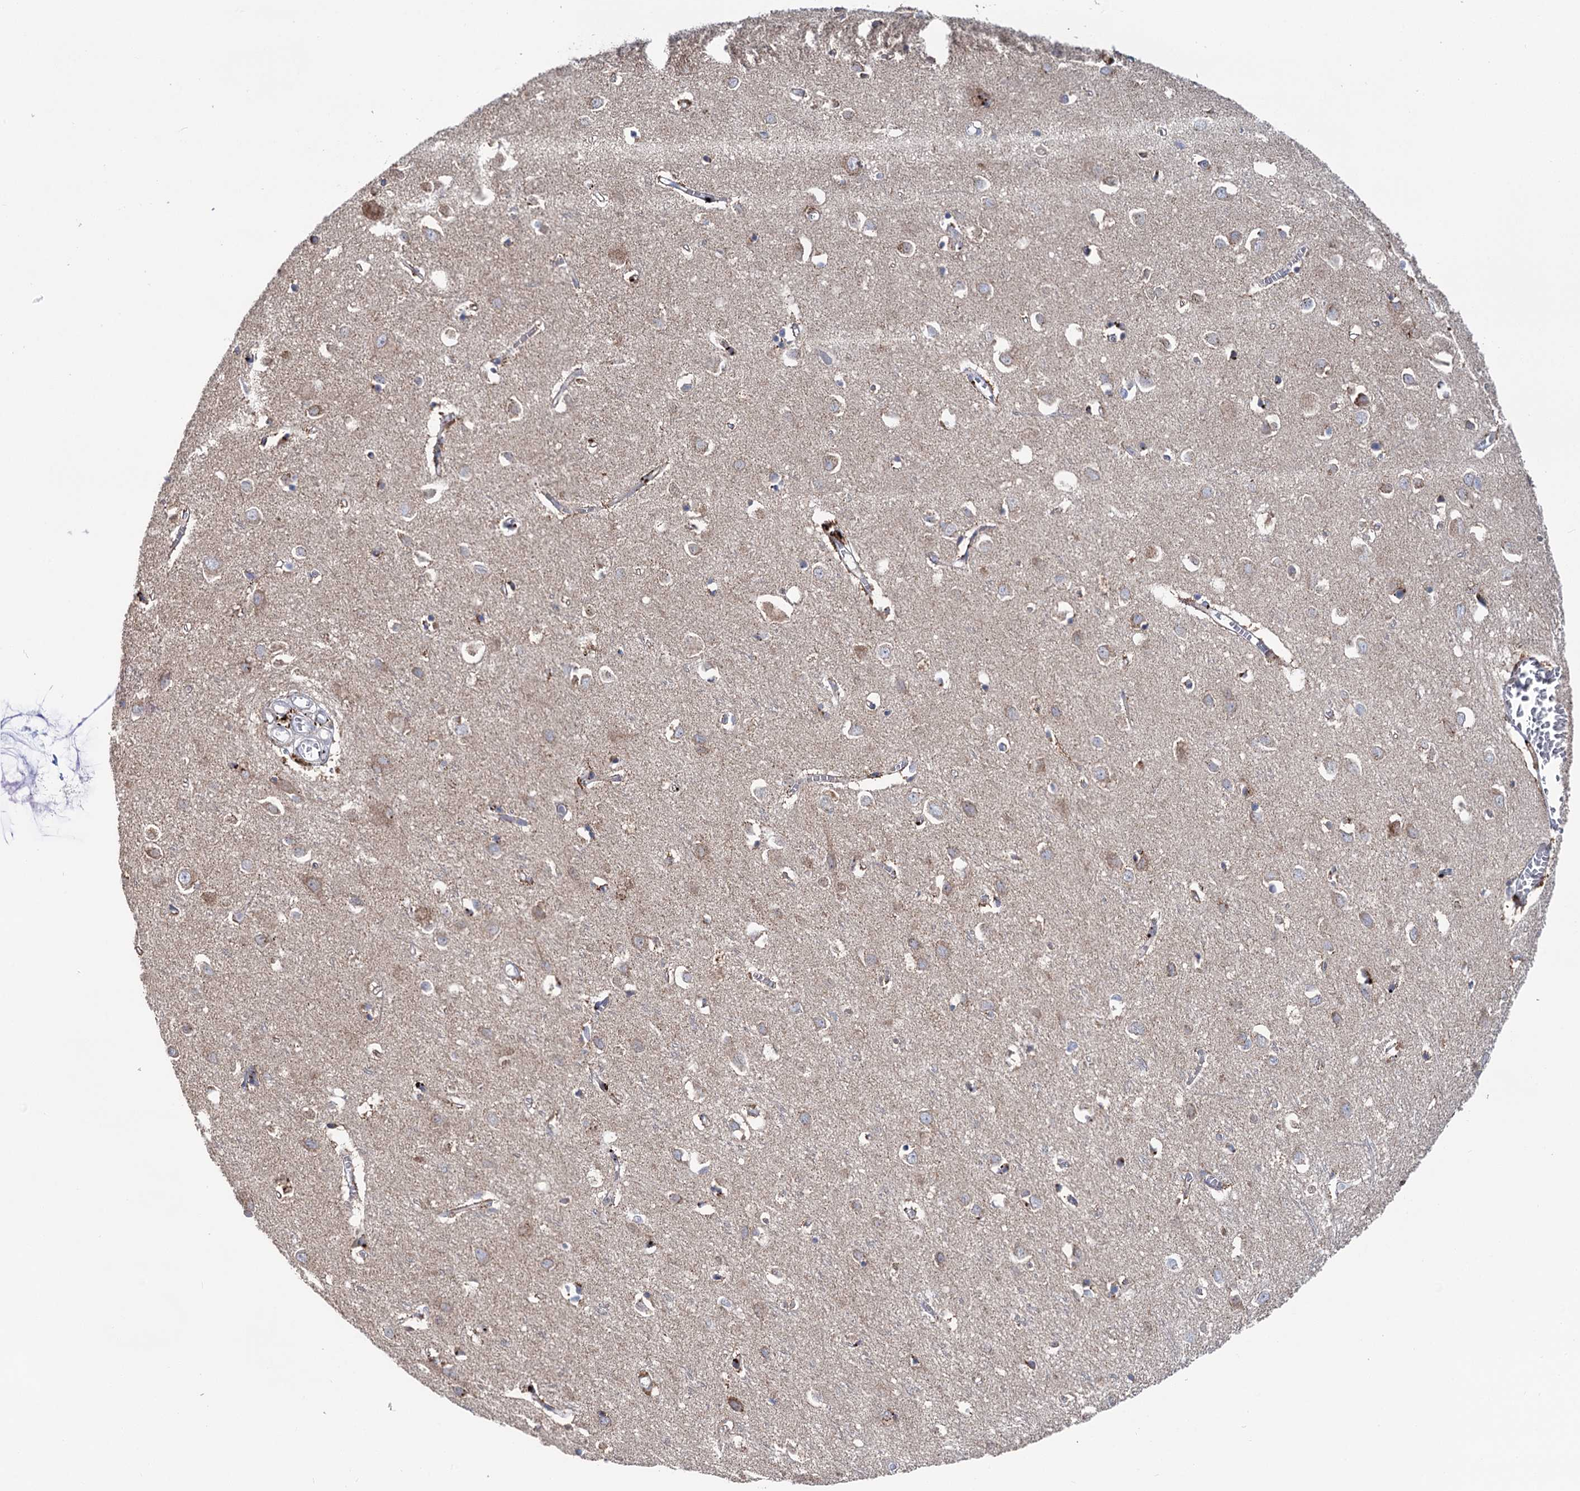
{"staining": {"intensity": "negative", "quantity": "none", "location": "none"}, "tissue": "cerebral cortex", "cell_type": "Endothelial cells", "image_type": "normal", "snomed": [{"axis": "morphology", "description": "Normal tissue, NOS"}, {"axis": "topography", "description": "Cerebral cortex"}], "caption": "Protein analysis of normal cerebral cortex displays no significant staining in endothelial cells.", "gene": "PTGR1", "patient": {"sex": "female", "age": 64}}